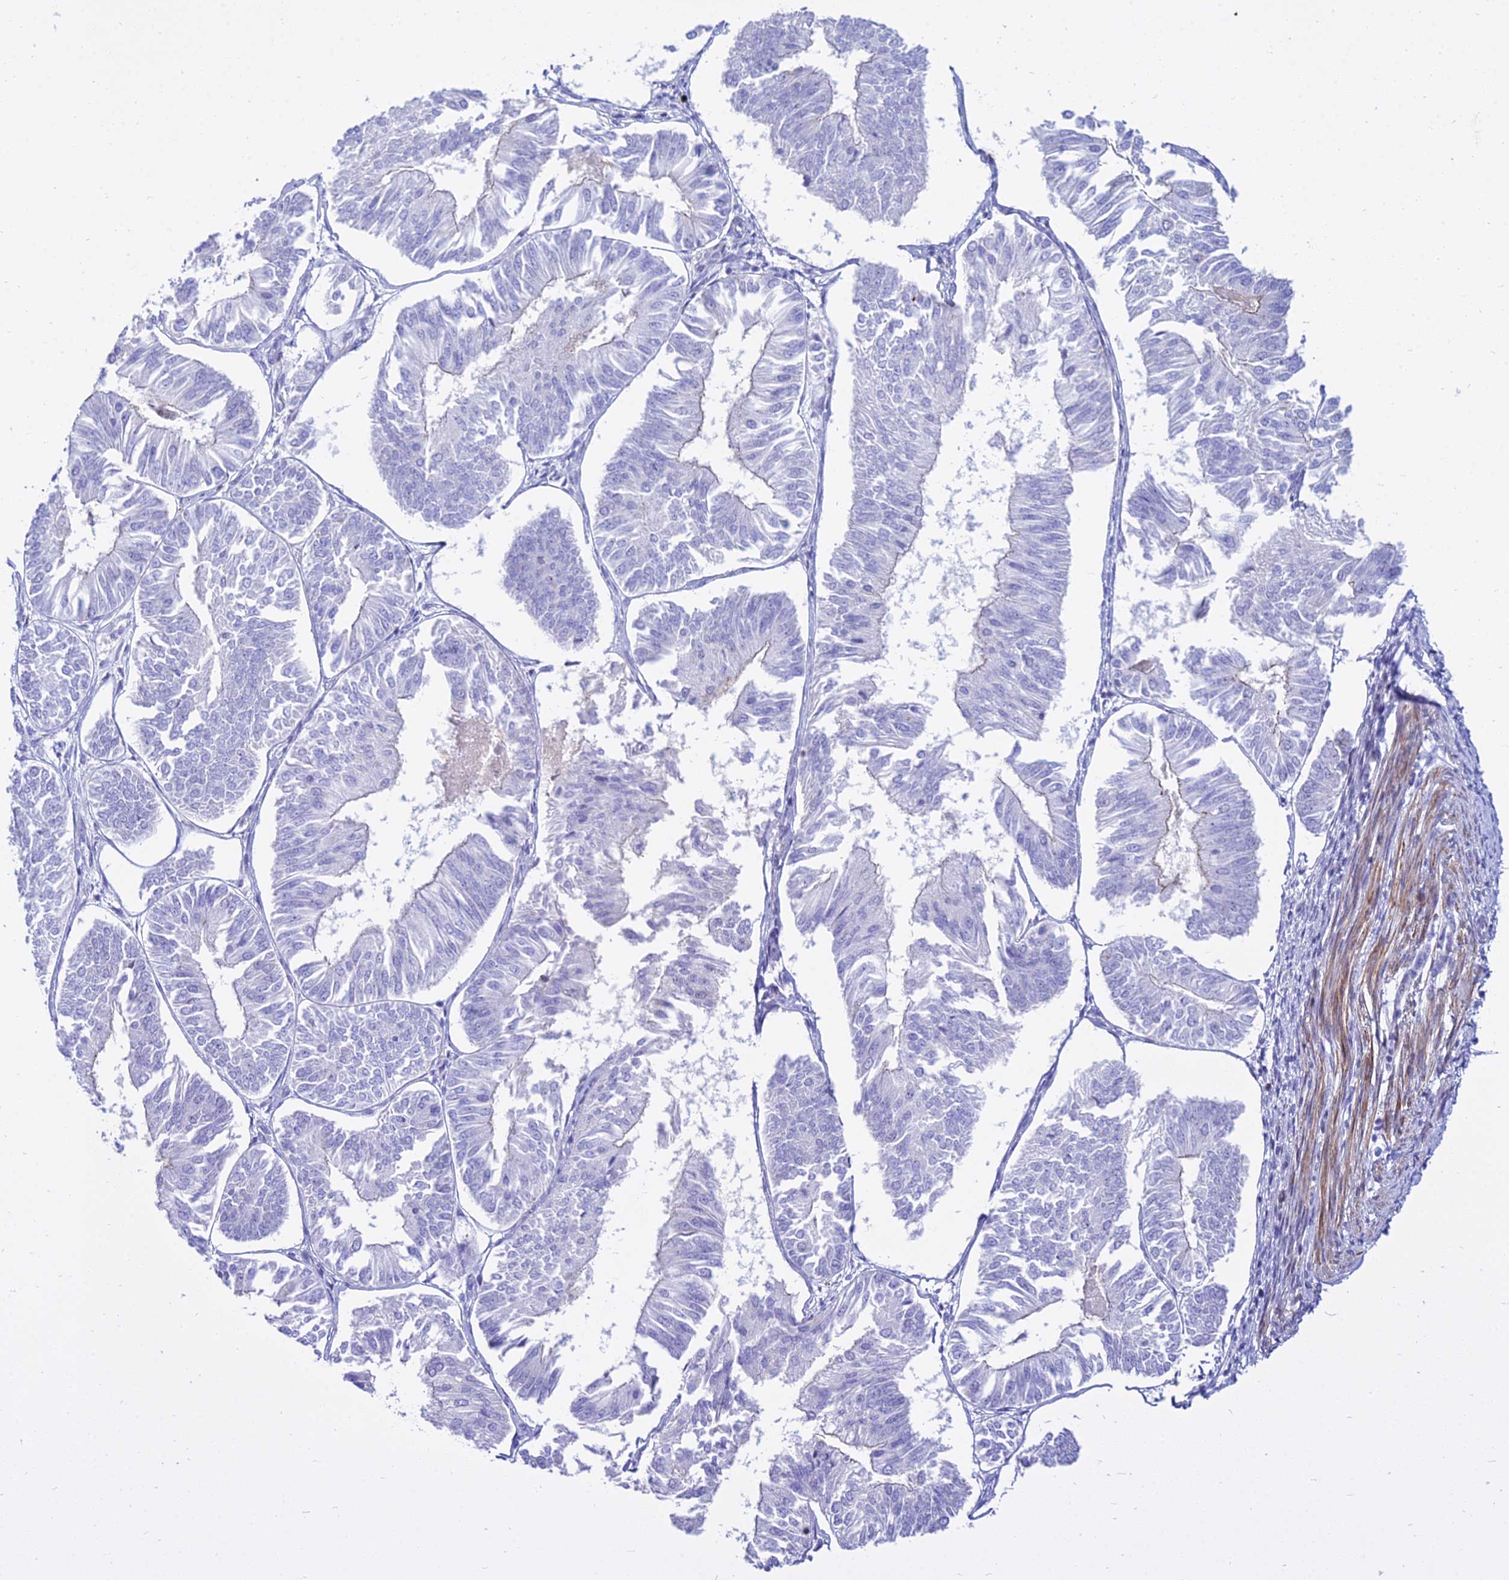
{"staining": {"intensity": "negative", "quantity": "none", "location": "none"}, "tissue": "endometrial cancer", "cell_type": "Tumor cells", "image_type": "cancer", "snomed": [{"axis": "morphology", "description": "Adenocarcinoma, NOS"}, {"axis": "topography", "description": "Endometrium"}], "caption": "Immunohistochemistry histopathology image of human adenocarcinoma (endometrial) stained for a protein (brown), which reveals no positivity in tumor cells.", "gene": "DLX1", "patient": {"sex": "female", "age": 58}}